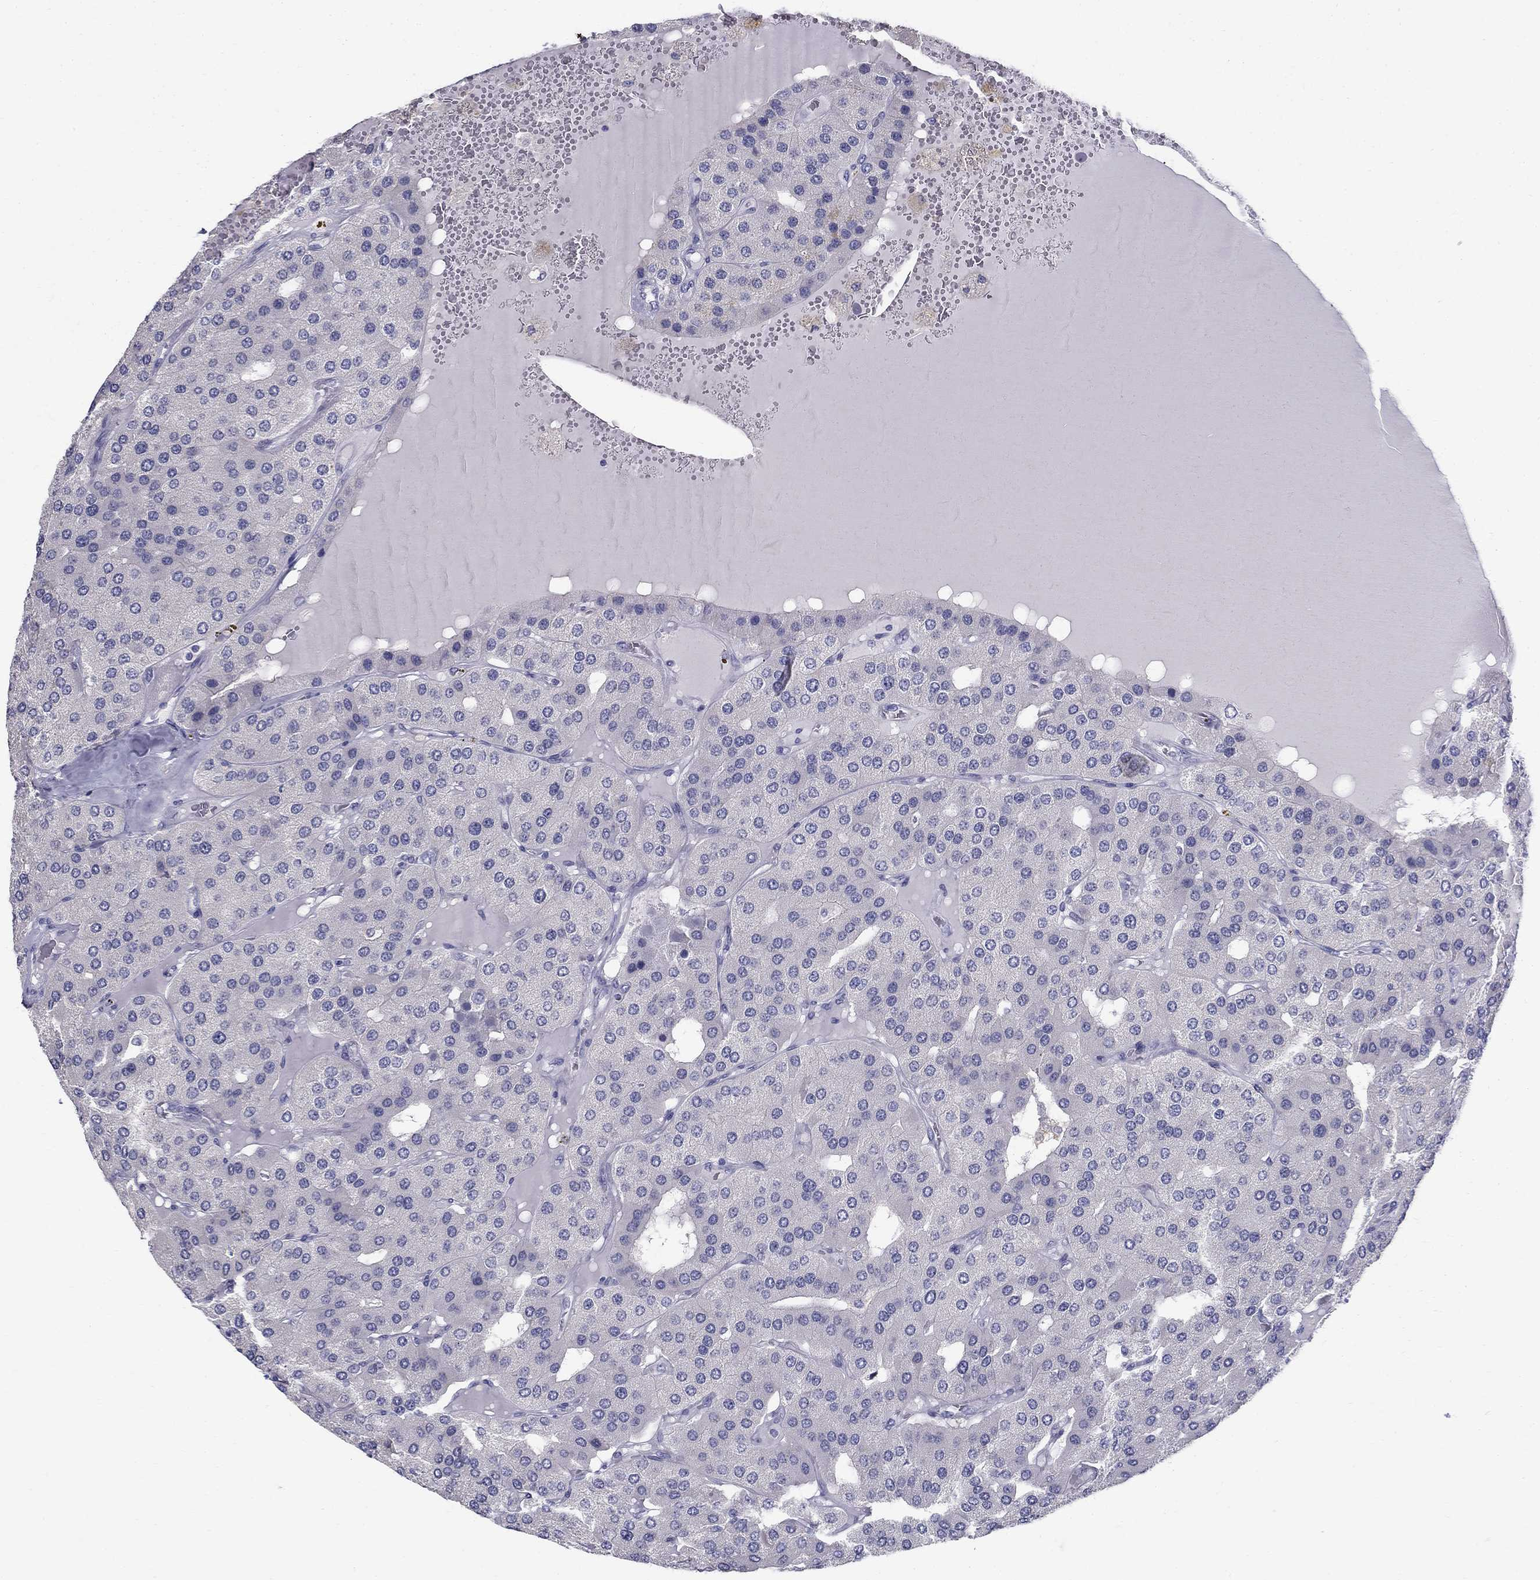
{"staining": {"intensity": "negative", "quantity": "none", "location": "none"}, "tissue": "parathyroid gland", "cell_type": "Glandular cells", "image_type": "normal", "snomed": [{"axis": "morphology", "description": "Normal tissue, NOS"}, {"axis": "morphology", "description": "Adenoma, NOS"}, {"axis": "topography", "description": "Parathyroid gland"}], "caption": "Parathyroid gland stained for a protein using IHC displays no positivity glandular cells.", "gene": "TP53TG5", "patient": {"sex": "female", "age": 86}}